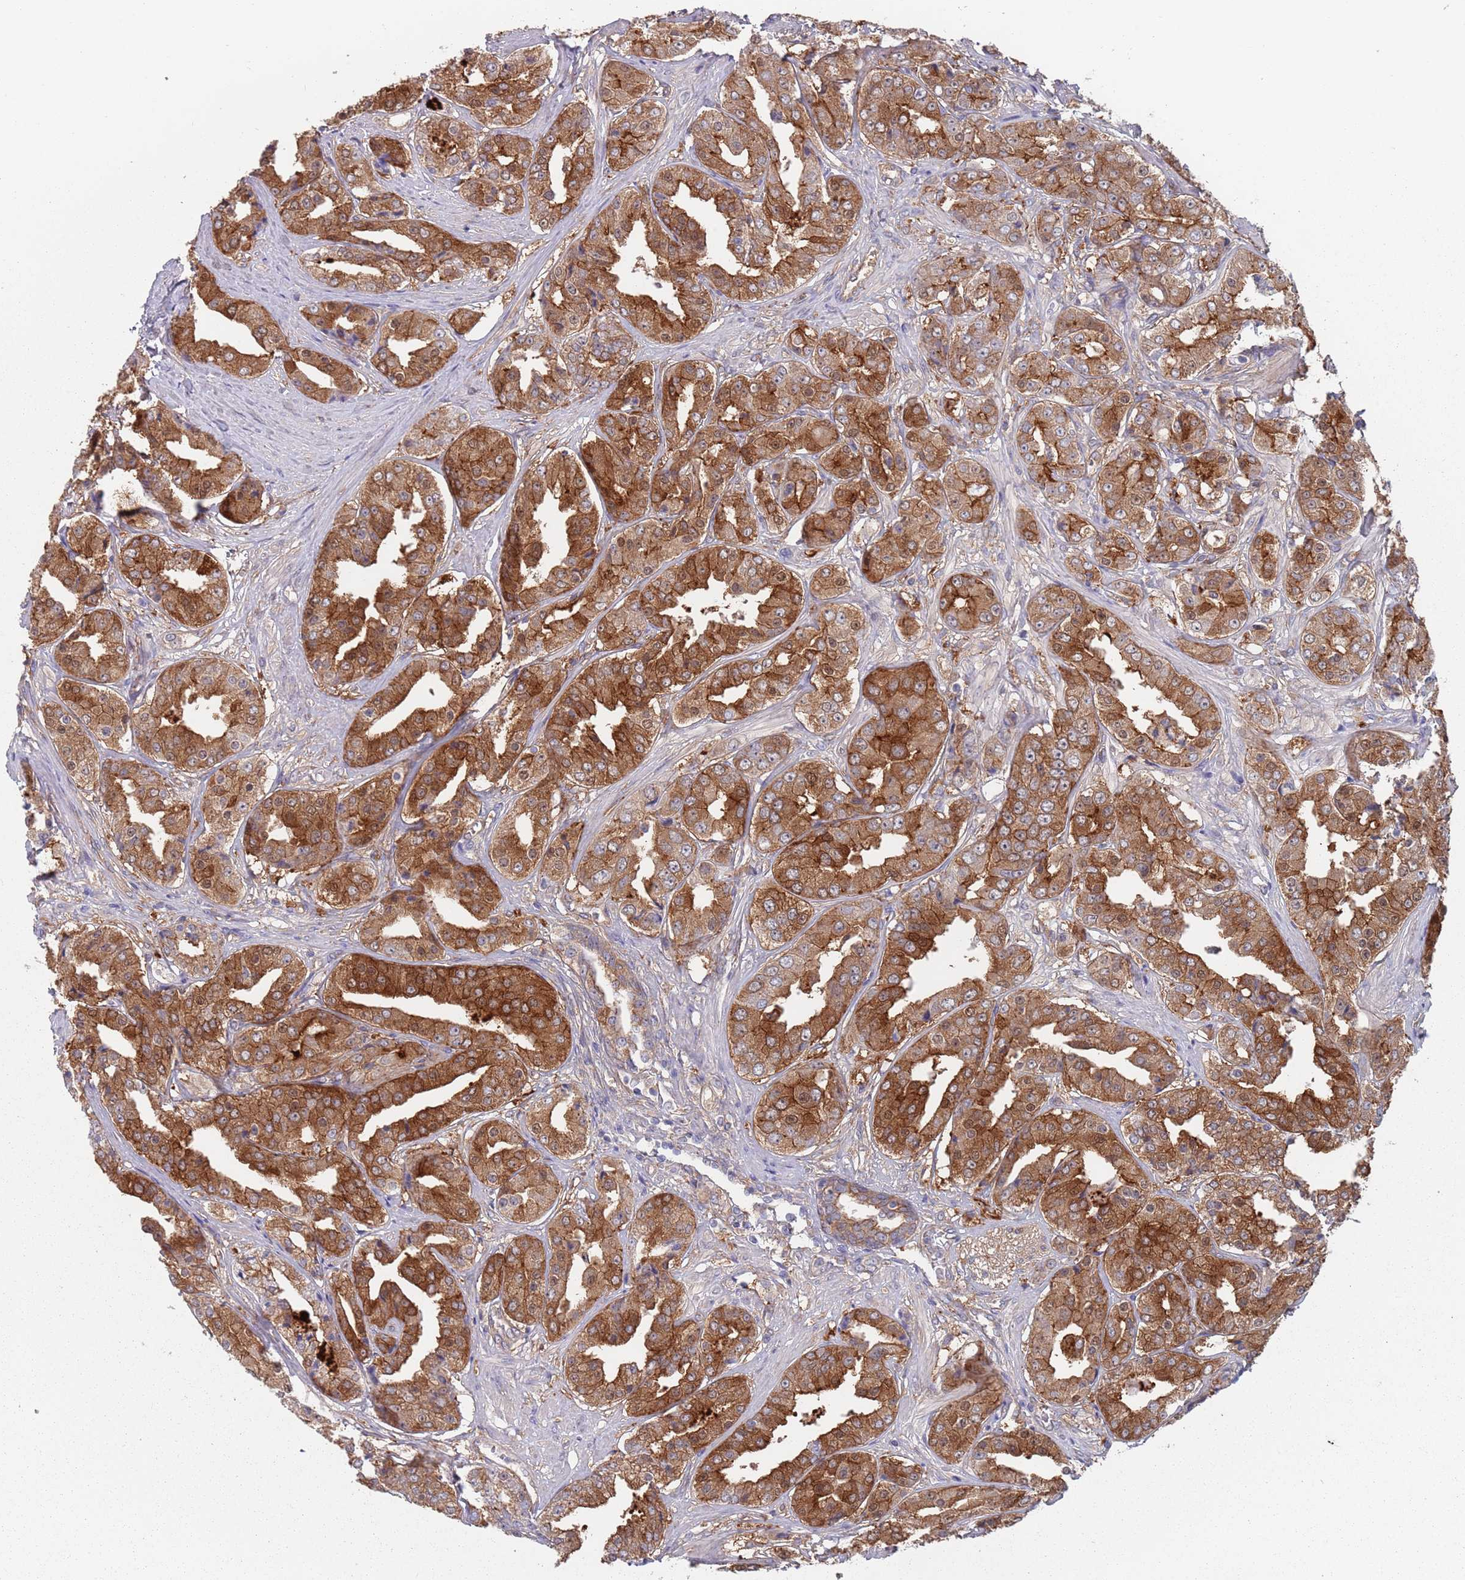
{"staining": {"intensity": "strong", "quantity": ">75%", "location": "cytoplasmic/membranous"}, "tissue": "prostate cancer", "cell_type": "Tumor cells", "image_type": "cancer", "snomed": [{"axis": "morphology", "description": "Adenocarcinoma, High grade"}, {"axis": "topography", "description": "Prostate"}], "caption": "Brown immunohistochemical staining in prostate cancer (high-grade adenocarcinoma) displays strong cytoplasmic/membranous expression in about >75% of tumor cells. The staining was performed using DAB, with brown indicating positive protein expression. Nuclei are stained blue with hematoxylin.", "gene": "APPL2", "patient": {"sex": "male", "age": 63}}